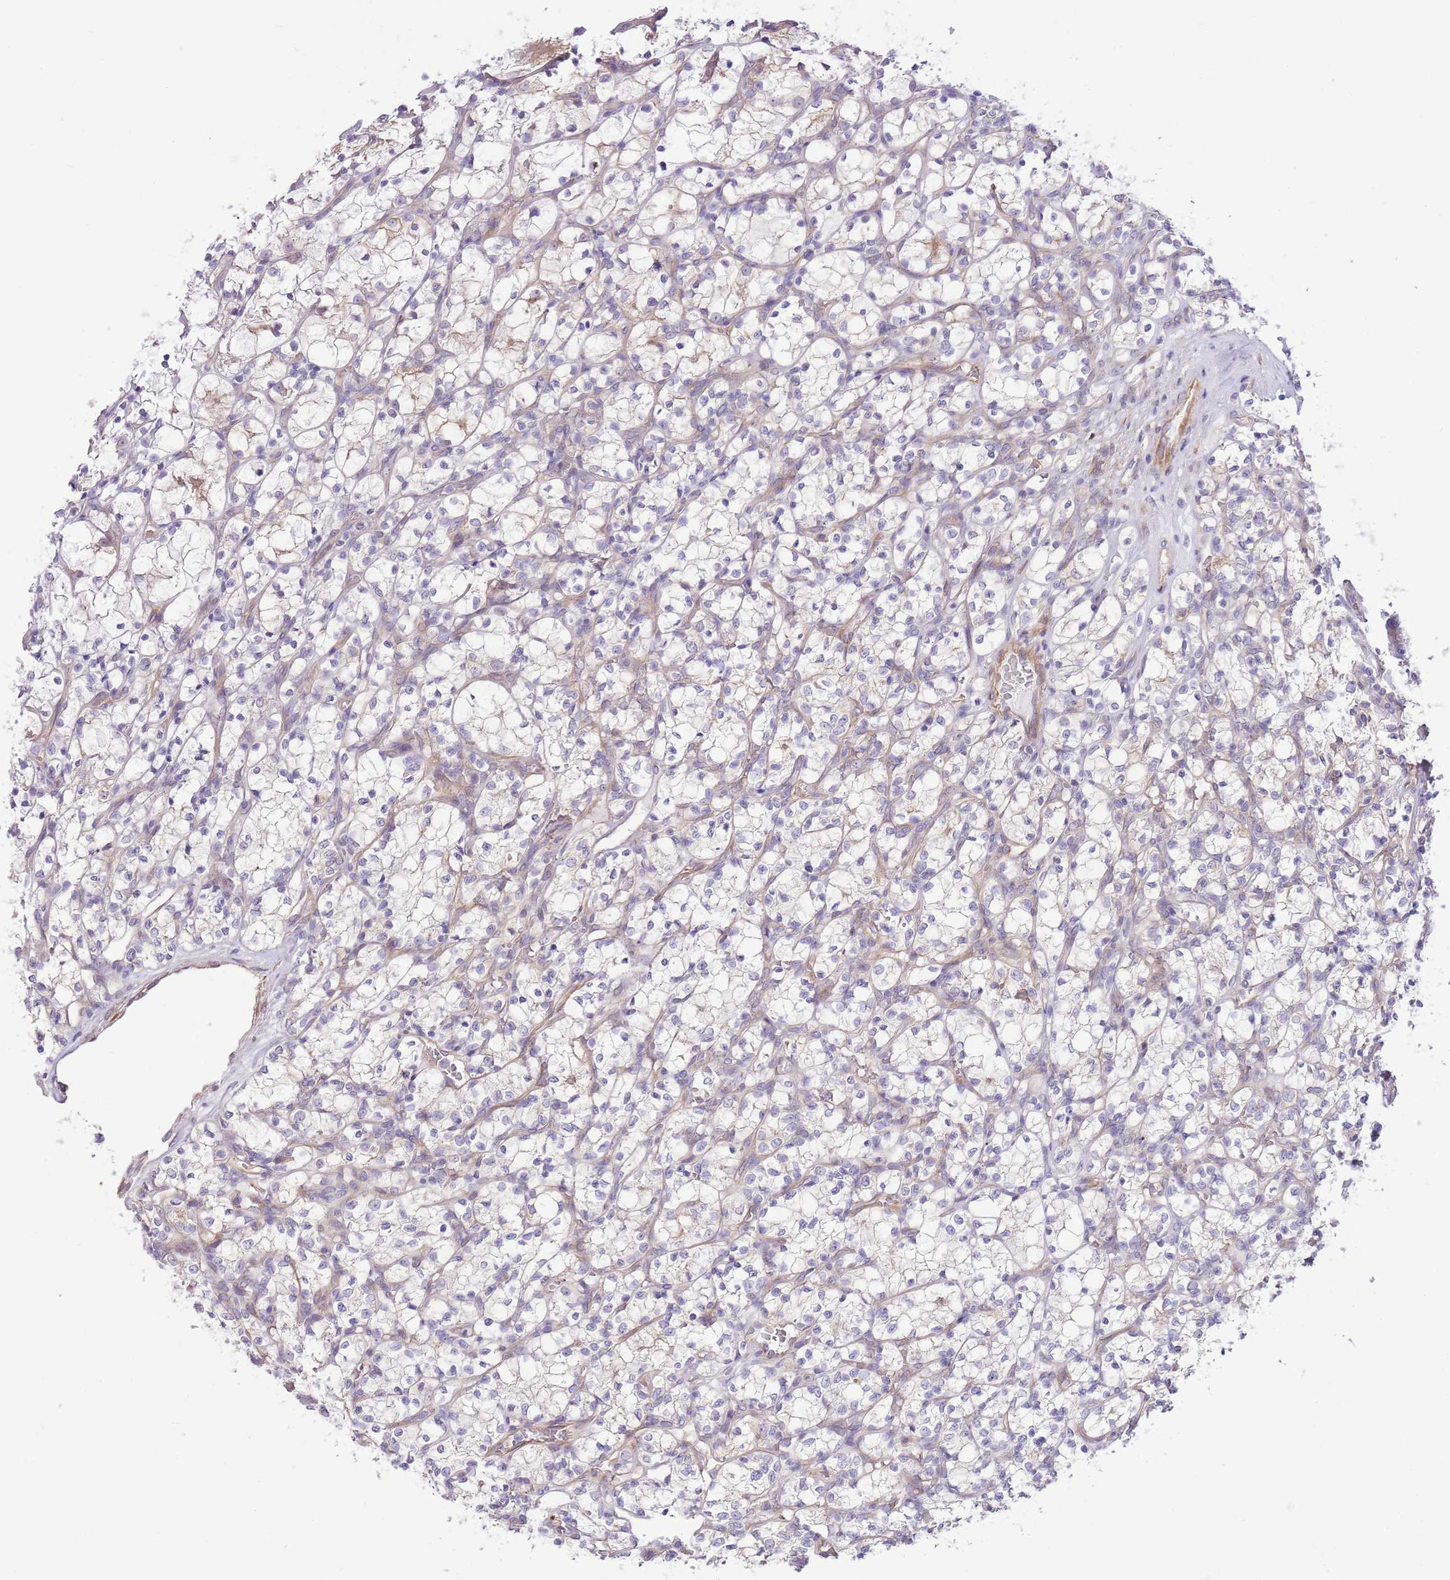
{"staining": {"intensity": "negative", "quantity": "none", "location": "none"}, "tissue": "renal cancer", "cell_type": "Tumor cells", "image_type": "cancer", "snomed": [{"axis": "morphology", "description": "Adenocarcinoma, NOS"}, {"axis": "topography", "description": "Kidney"}], "caption": "There is no significant expression in tumor cells of adenocarcinoma (renal).", "gene": "ZC4H2", "patient": {"sex": "female", "age": 69}}